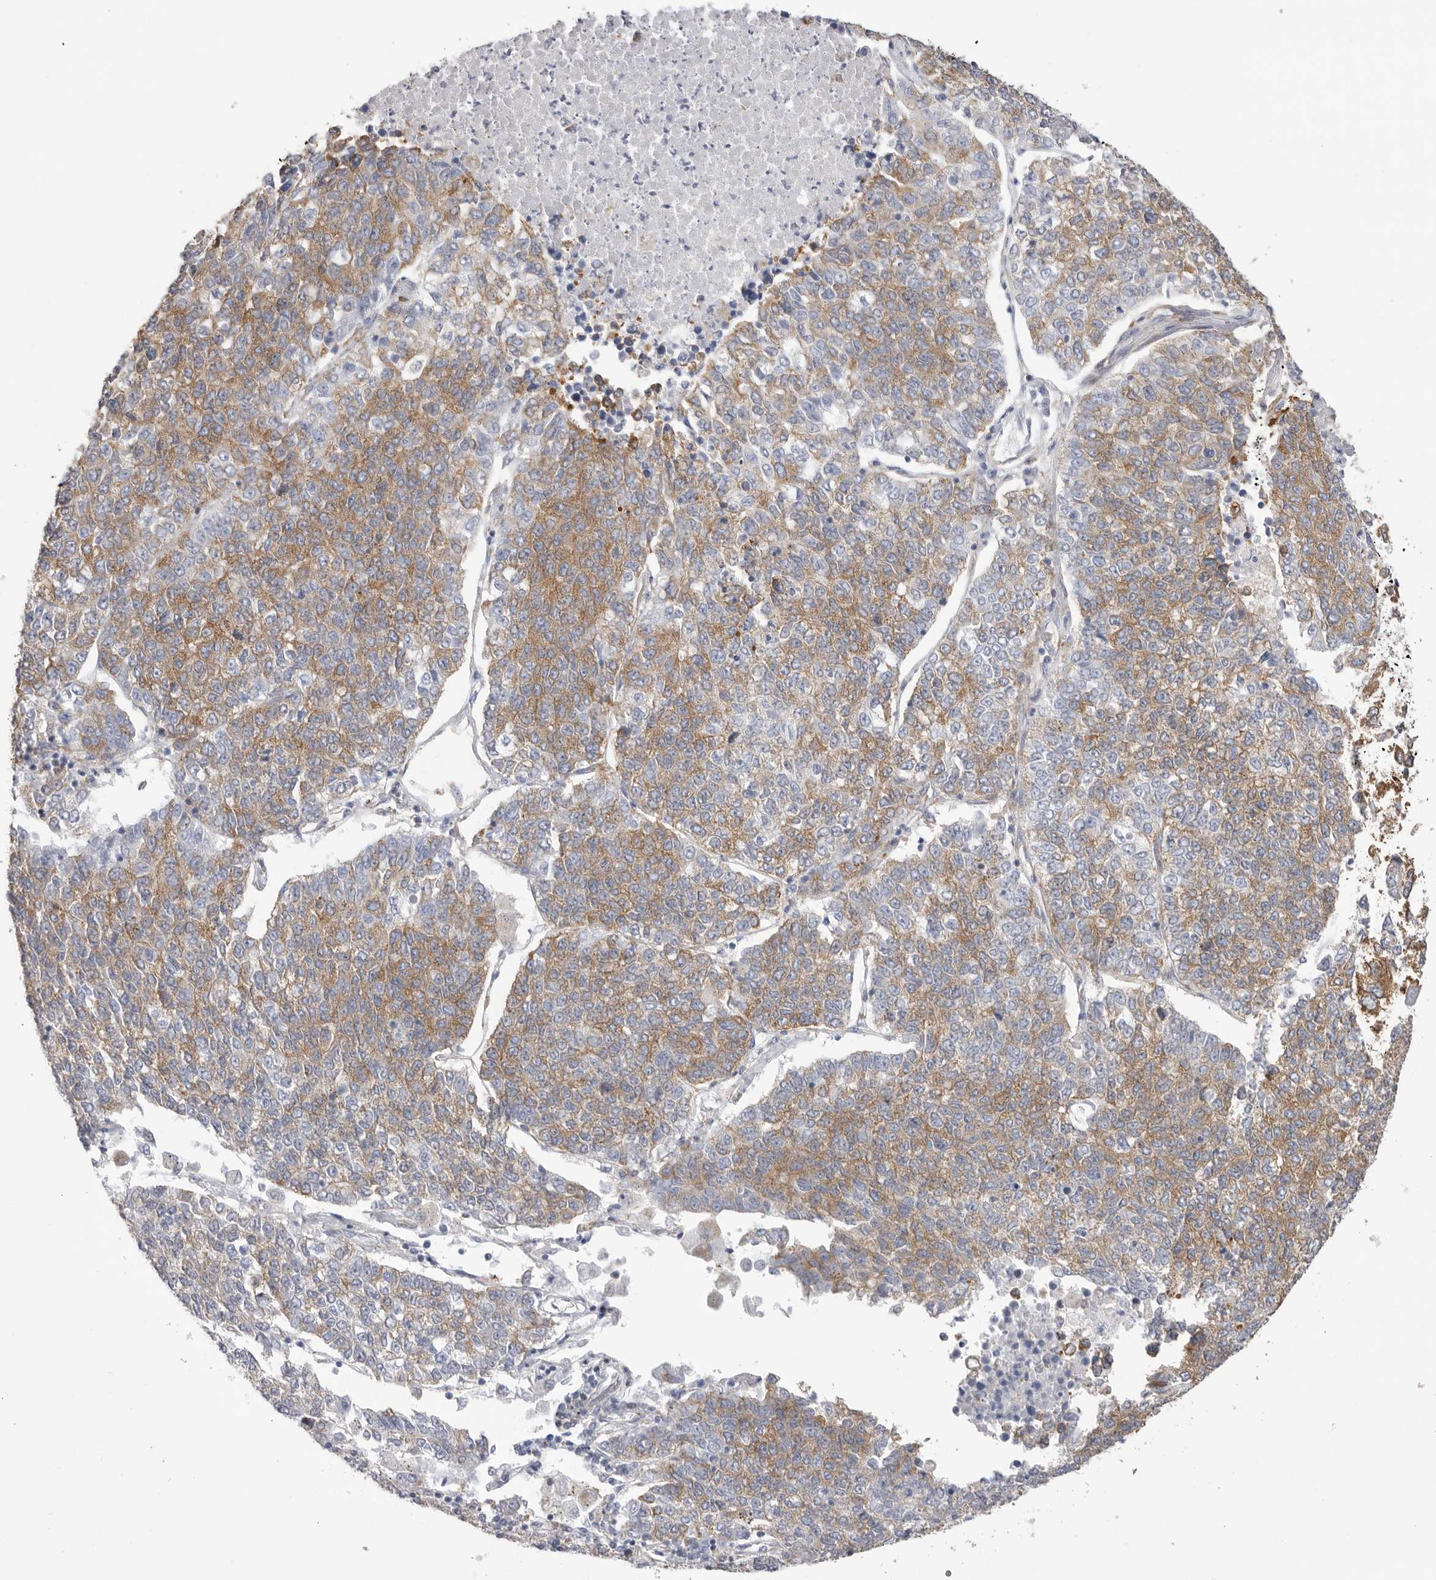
{"staining": {"intensity": "moderate", "quantity": ">75%", "location": "cytoplasmic/membranous"}, "tissue": "lung cancer", "cell_type": "Tumor cells", "image_type": "cancer", "snomed": [{"axis": "morphology", "description": "Adenocarcinoma, NOS"}, {"axis": "topography", "description": "Lung"}], "caption": "This micrograph demonstrates immunohistochemistry (IHC) staining of lung adenocarcinoma, with medium moderate cytoplasmic/membranous staining in about >75% of tumor cells.", "gene": "SERBP1", "patient": {"sex": "male", "age": 49}}